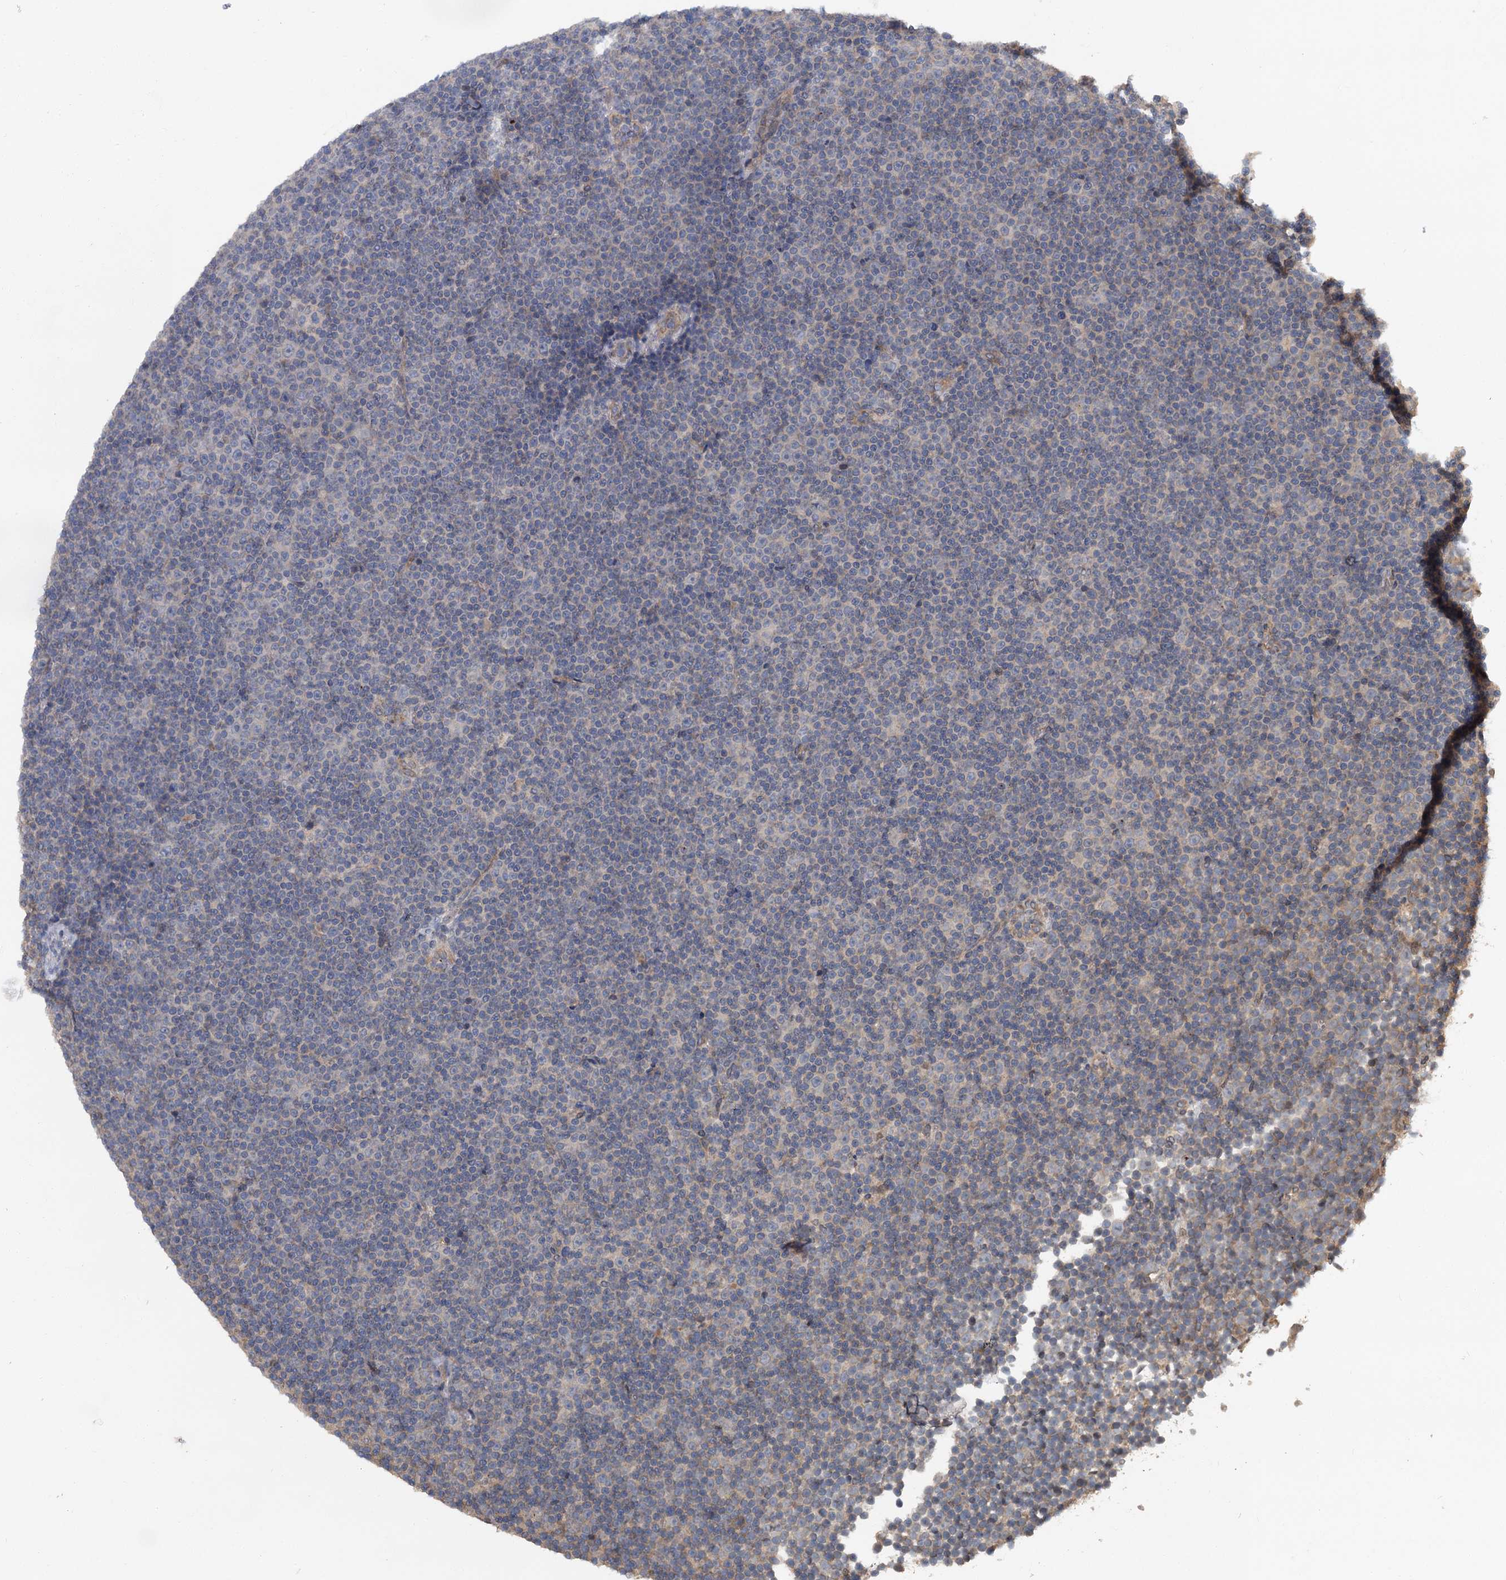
{"staining": {"intensity": "negative", "quantity": "none", "location": "none"}, "tissue": "lymphoma", "cell_type": "Tumor cells", "image_type": "cancer", "snomed": [{"axis": "morphology", "description": "Malignant lymphoma, non-Hodgkin's type, Low grade"}, {"axis": "topography", "description": "Lymph node"}], "caption": "Lymphoma was stained to show a protein in brown. There is no significant positivity in tumor cells.", "gene": "ZNF324", "patient": {"sex": "female", "age": 67}}